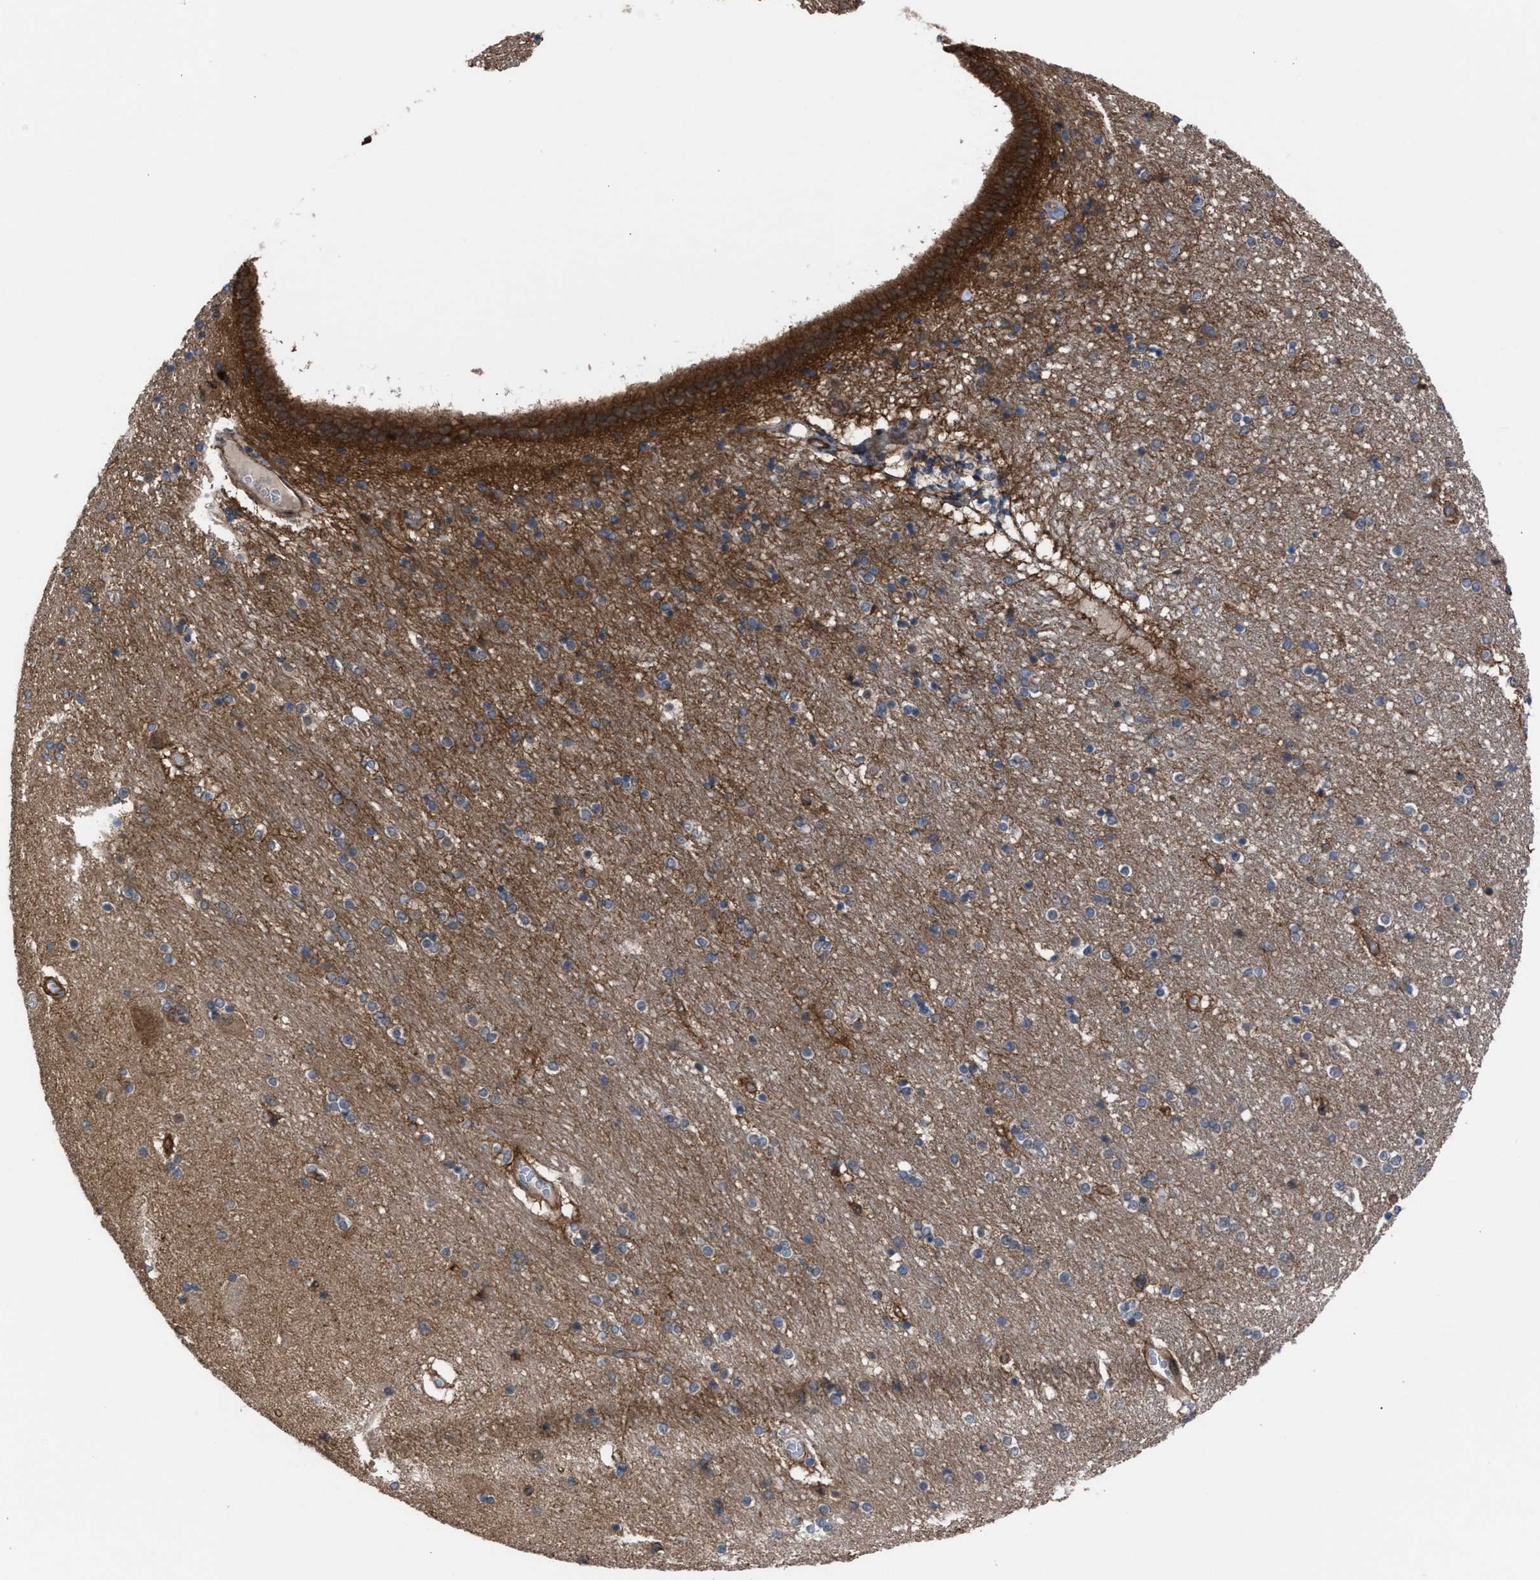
{"staining": {"intensity": "moderate", "quantity": "<25%", "location": "cytoplasmic/membranous"}, "tissue": "hippocampus", "cell_type": "Glial cells", "image_type": "normal", "snomed": [{"axis": "morphology", "description": "Normal tissue, NOS"}, {"axis": "topography", "description": "Hippocampus"}], "caption": "An image of hippocampus stained for a protein exhibits moderate cytoplasmic/membranous brown staining in glial cells. (DAB = brown stain, brightfield microscopy at high magnification).", "gene": "TP53BP2", "patient": {"sex": "female", "age": 54}}